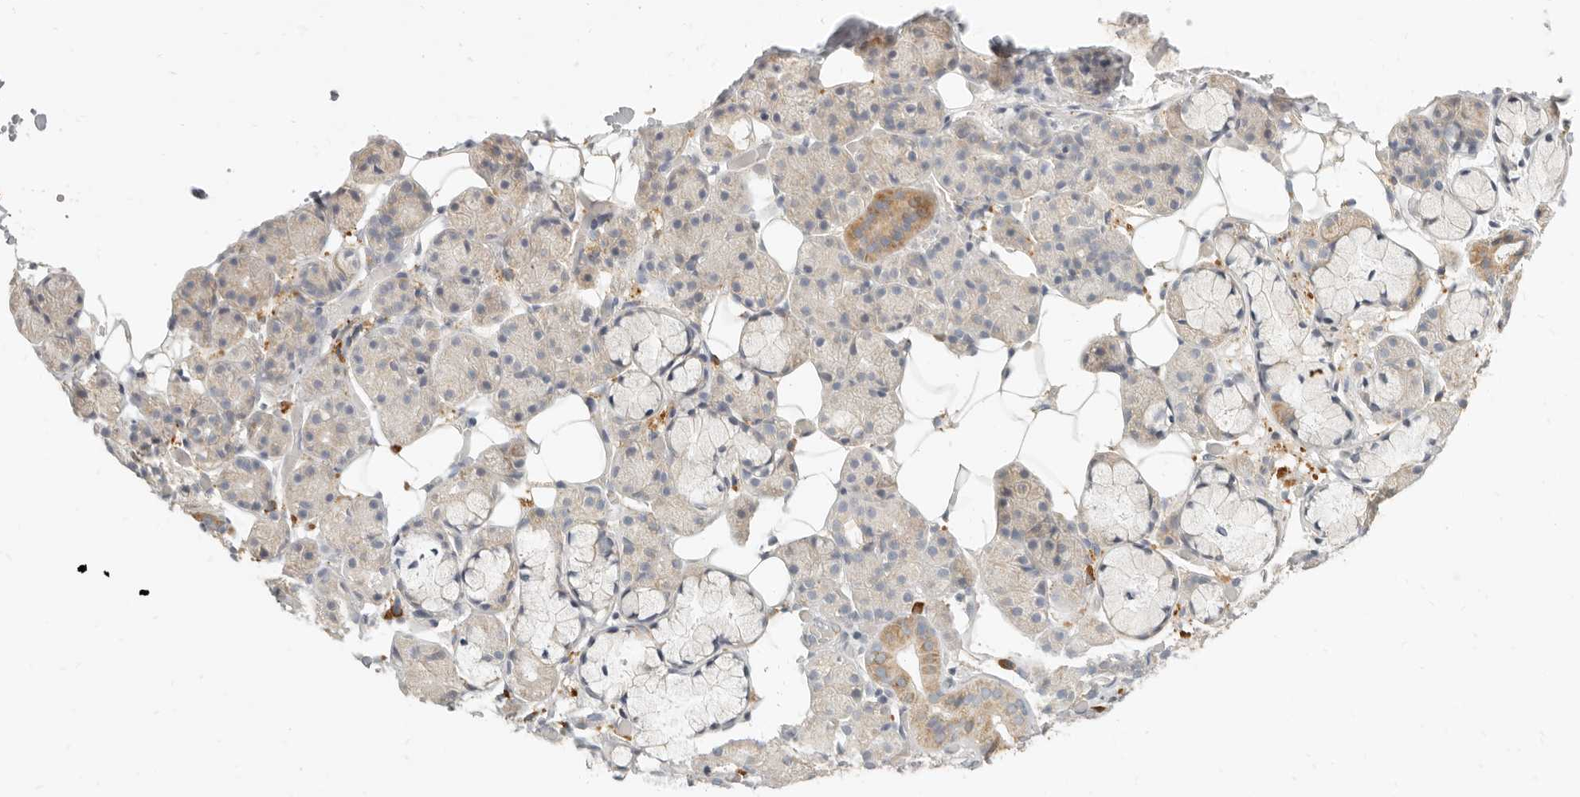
{"staining": {"intensity": "moderate", "quantity": "<25%", "location": "cytoplasmic/membranous"}, "tissue": "salivary gland", "cell_type": "Glandular cells", "image_type": "normal", "snomed": [{"axis": "morphology", "description": "Normal tissue, NOS"}, {"axis": "topography", "description": "Salivary gland"}], "caption": "Moderate cytoplasmic/membranous protein expression is appreciated in about <25% of glandular cells in salivary gland. The staining is performed using DAB (3,3'-diaminobenzidine) brown chromogen to label protein expression. The nuclei are counter-stained blue using hematoxylin.", "gene": "PABPC4", "patient": {"sex": "male", "age": 63}}